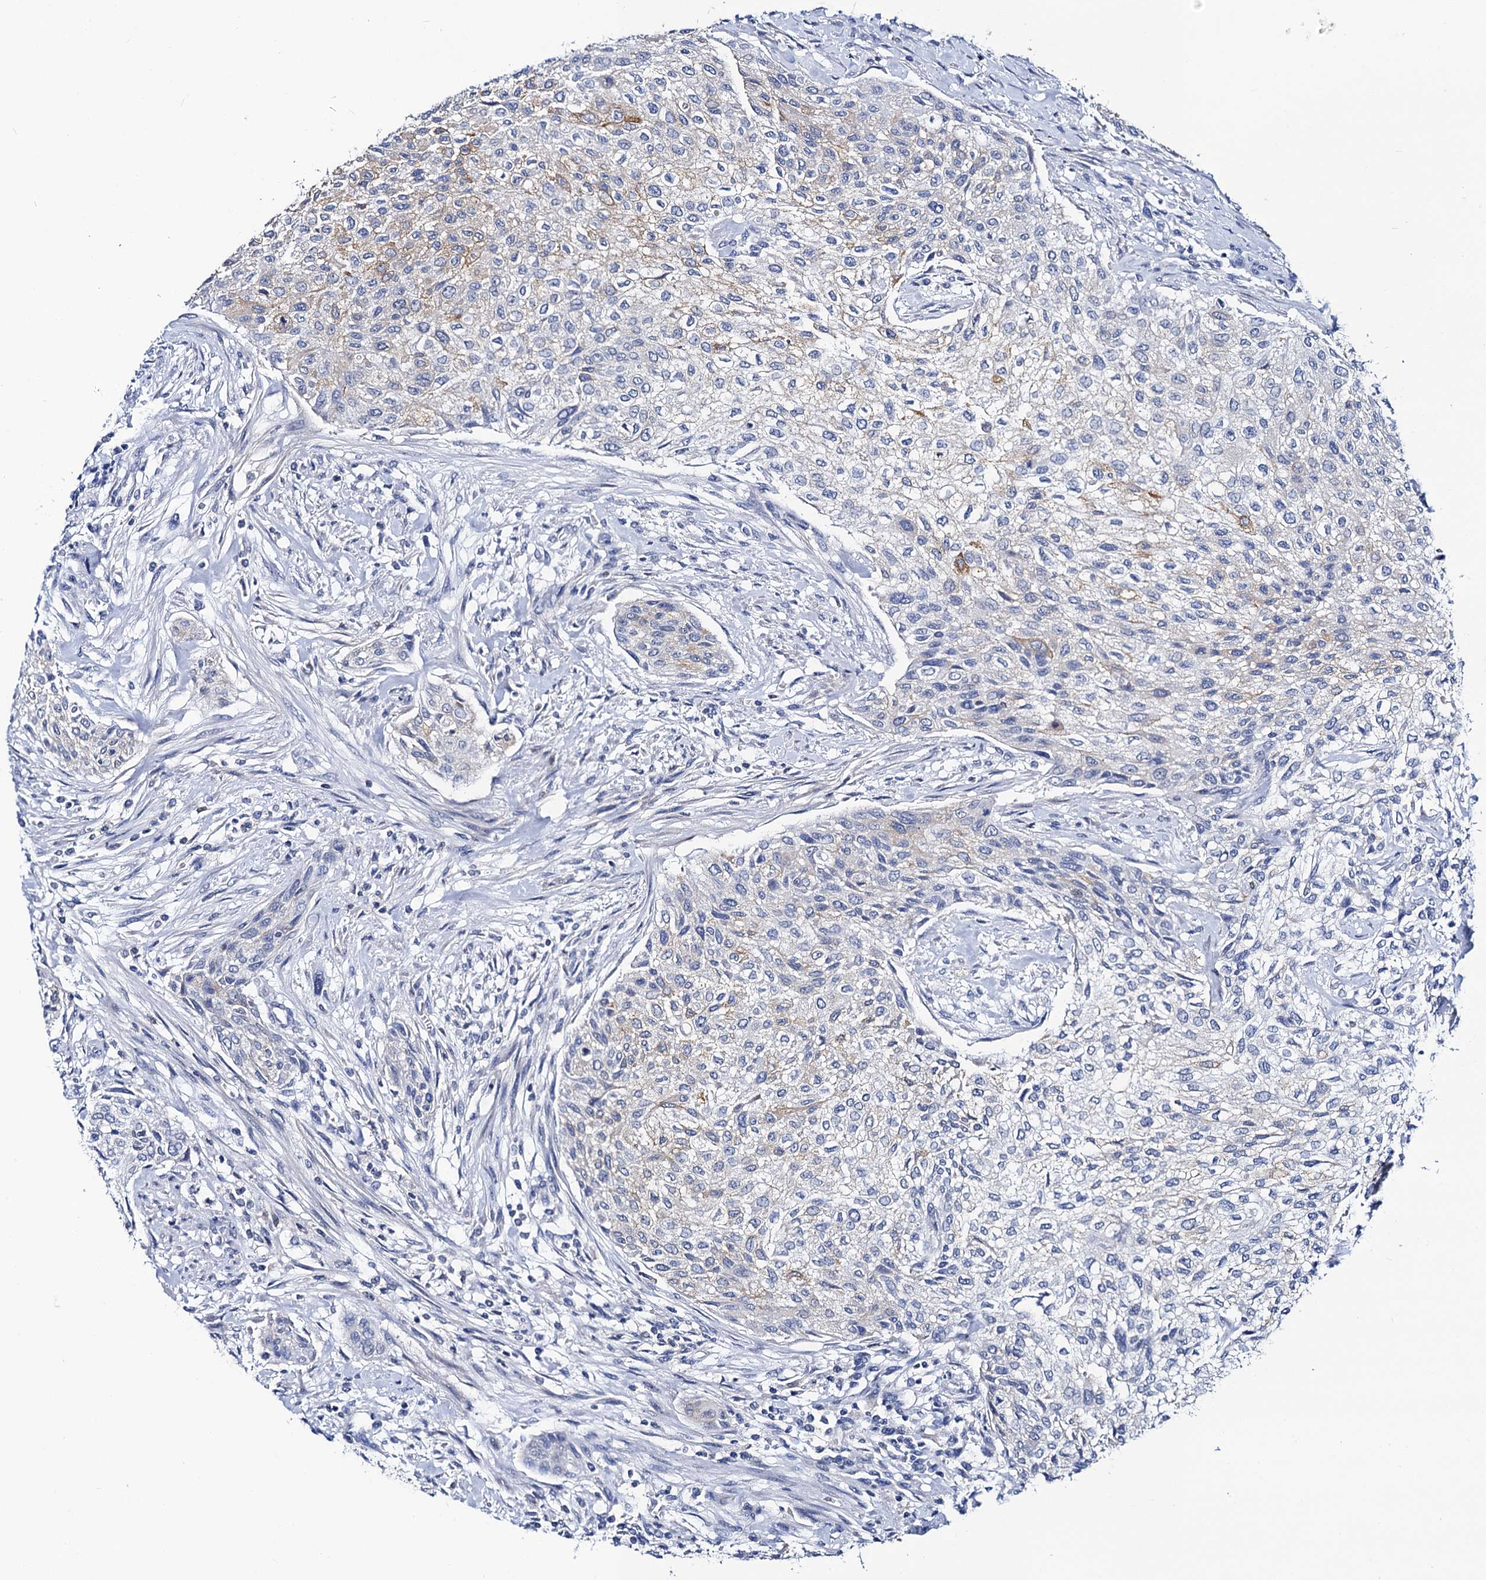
{"staining": {"intensity": "negative", "quantity": "none", "location": "none"}, "tissue": "urothelial cancer", "cell_type": "Tumor cells", "image_type": "cancer", "snomed": [{"axis": "morphology", "description": "Normal tissue, NOS"}, {"axis": "morphology", "description": "Urothelial carcinoma, NOS"}, {"axis": "topography", "description": "Urinary bladder"}, {"axis": "topography", "description": "Peripheral nerve tissue"}], "caption": "IHC photomicrograph of neoplastic tissue: human urothelial cancer stained with DAB demonstrates no significant protein positivity in tumor cells.", "gene": "LYPD3", "patient": {"sex": "male", "age": 35}}